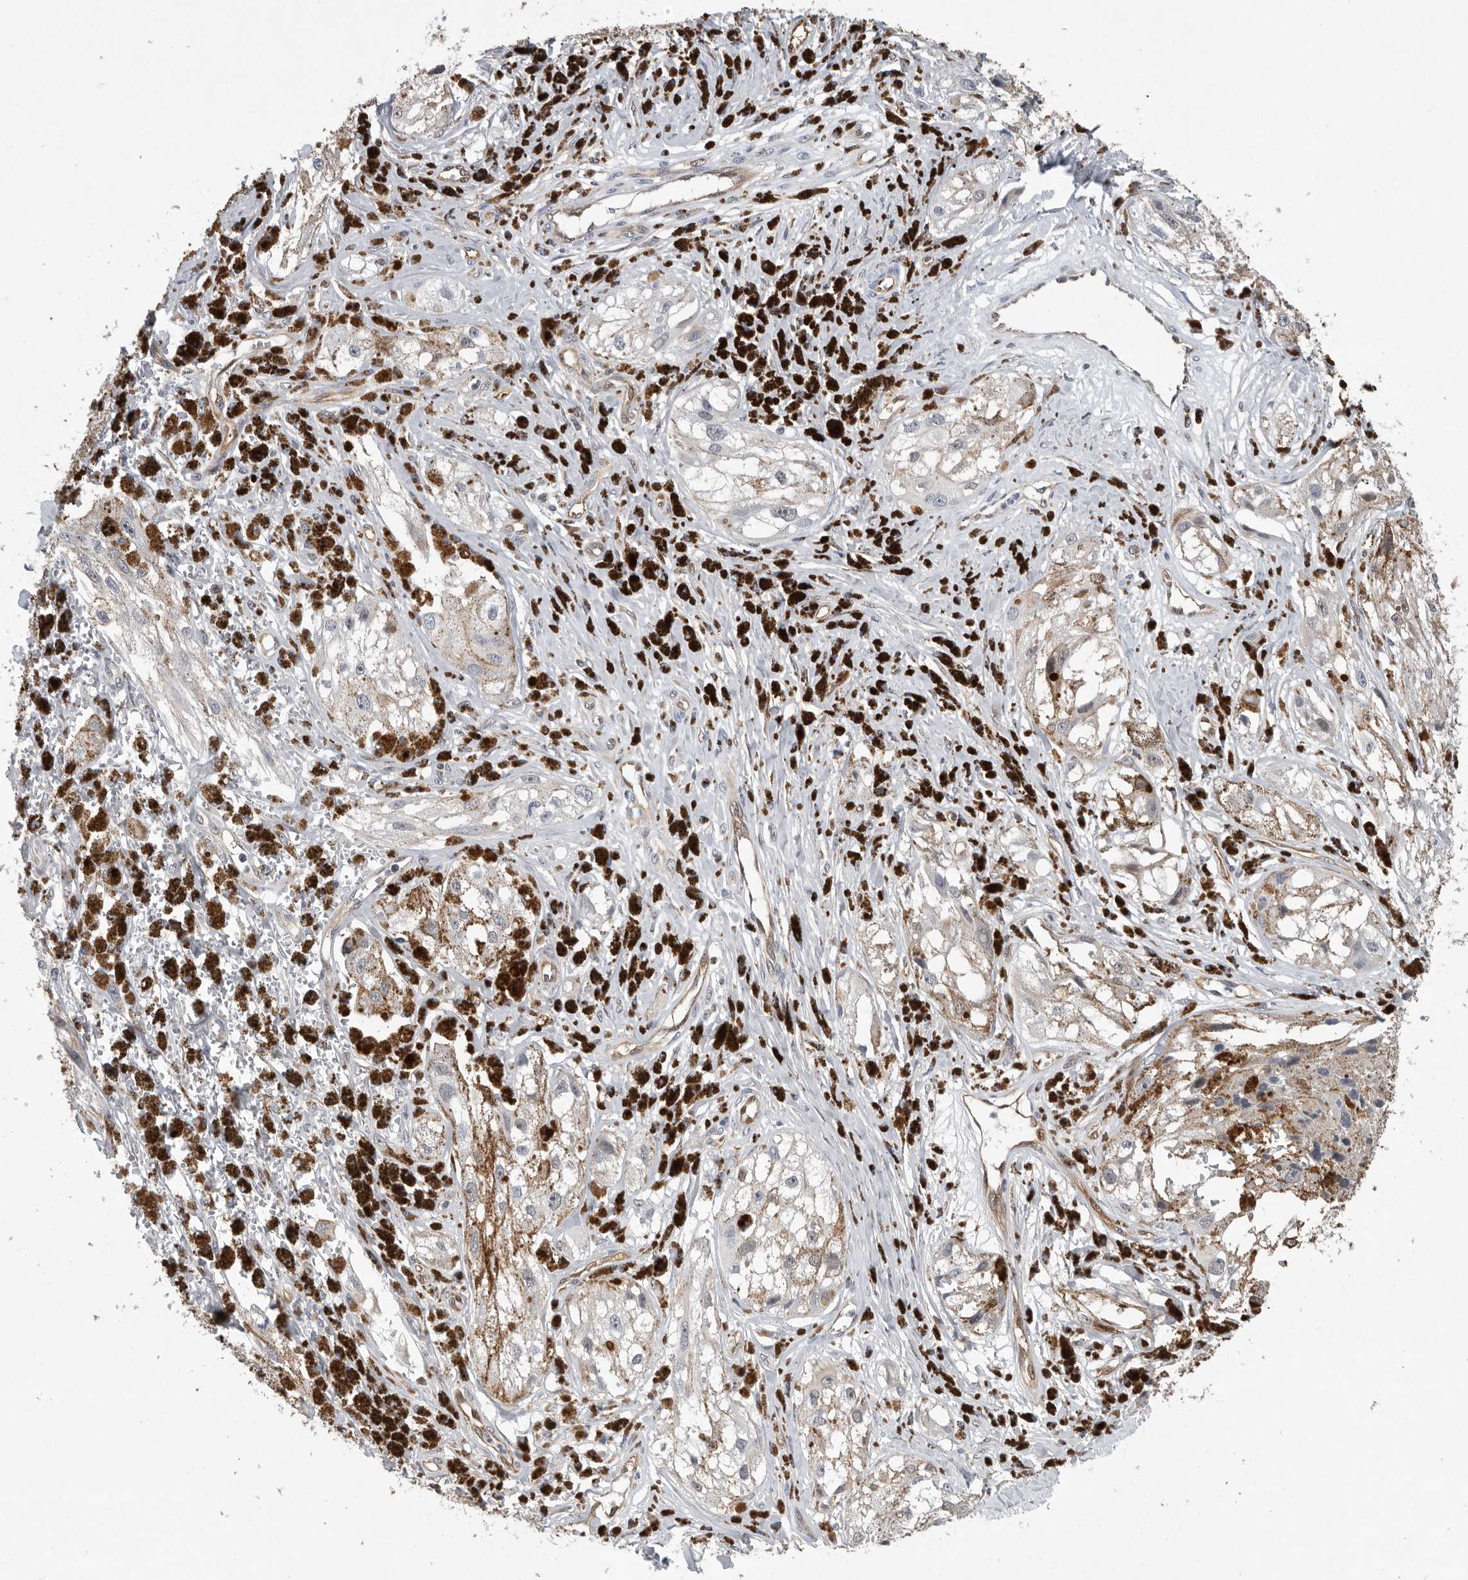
{"staining": {"intensity": "negative", "quantity": "none", "location": "none"}, "tissue": "melanoma", "cell_type": "Tumor cells", "image_type": "cancer", "snomed": [{"axis": "morphology", "description": "Malignant melanoma, NOS"}, {"axis": "topography", "description": "Skin"}], "caption": "Tumor cells are negative for brown protein staining in melanoma. (DAB (3,3'-diaminobenzidine) IHC visualized using brightfield microscopy, high magnification).", "gene": "PDCD4", "patient": {"sex": "male", "age": 88}}